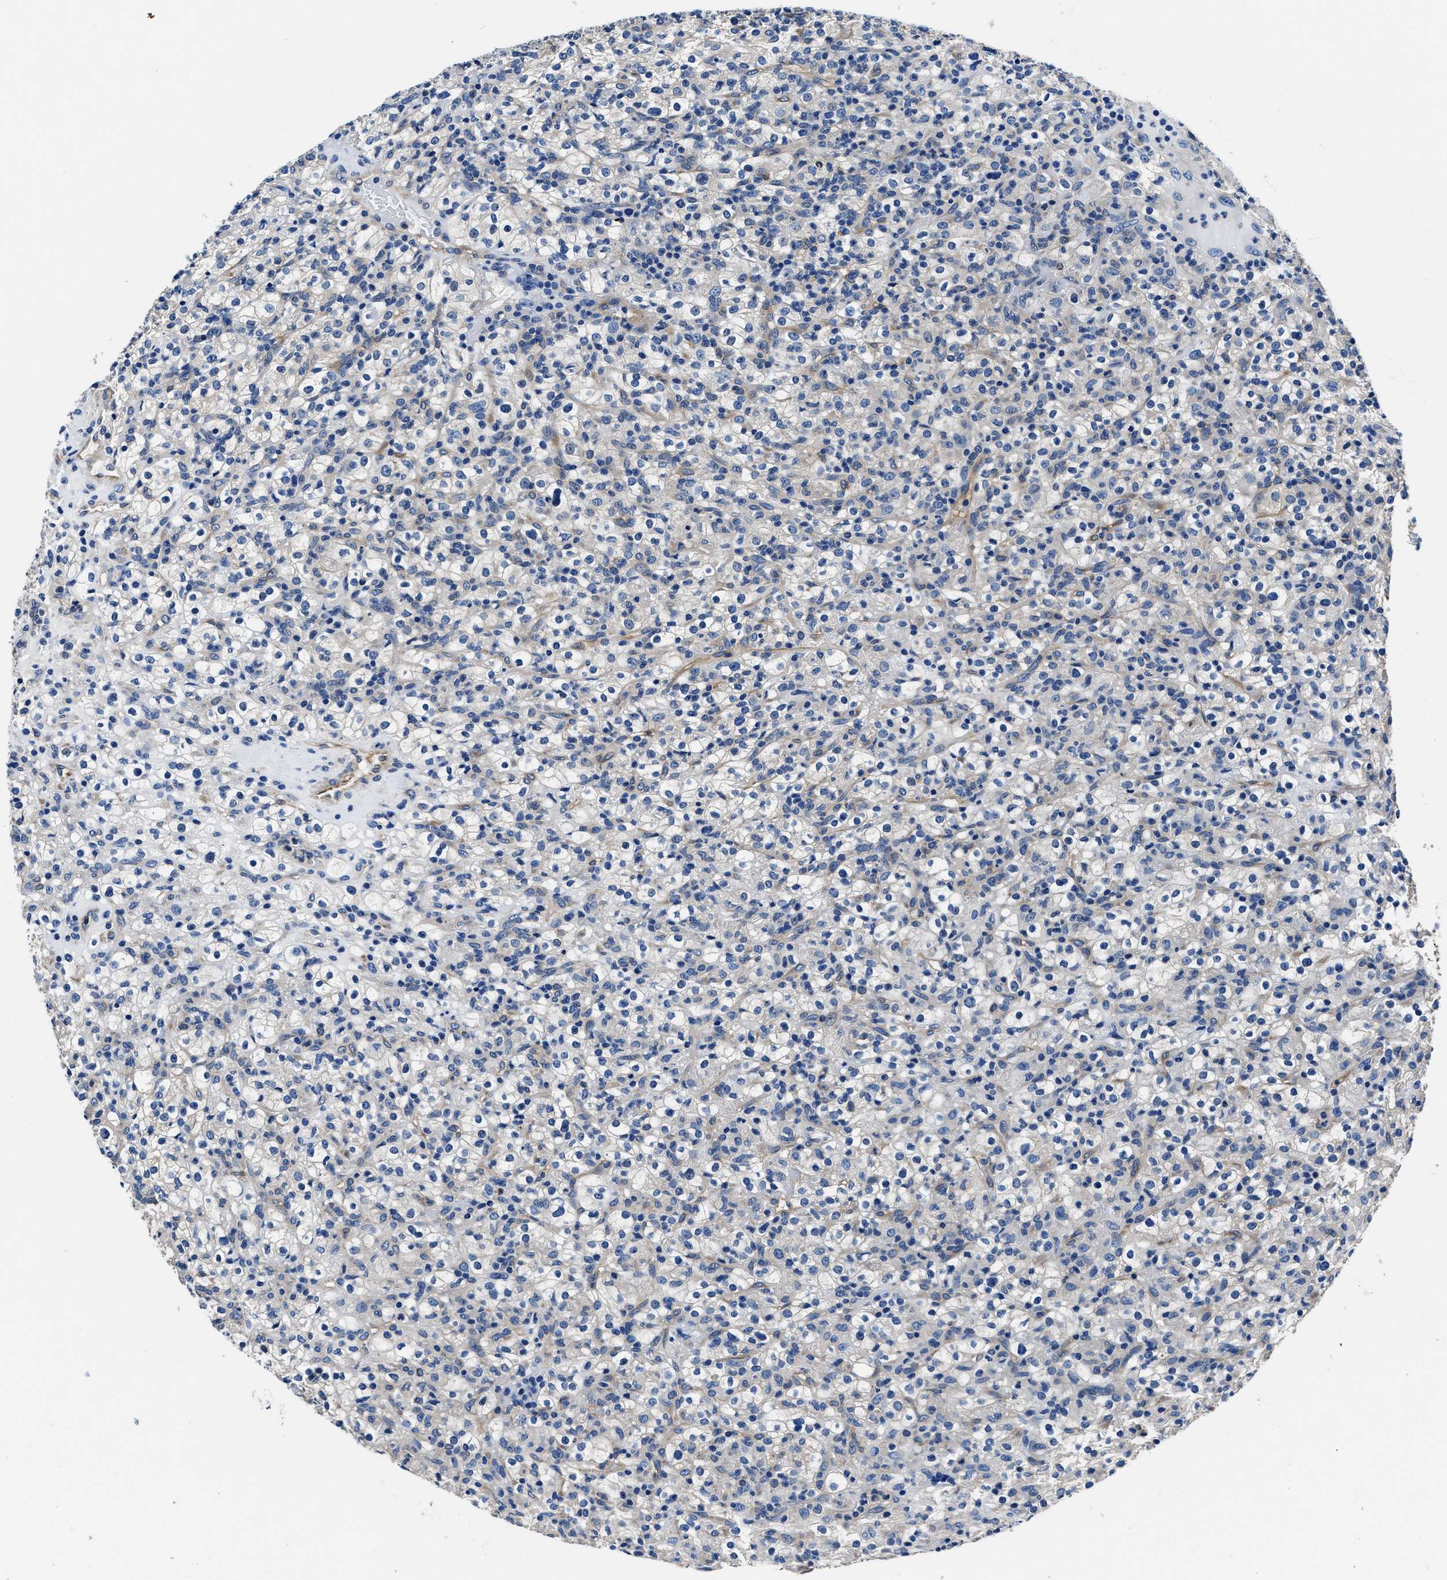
{"staining": {"intensity": "weak", "quantity": "<25%", "location": "cytoplasmic/membranous"}, "tissue": "renal cancer", "cell_type": "Tumor cells", "image_type": "cancer", "snomed": [{"axis": "morphology", "description": "Normal tissue, NOS"}, {"axis": "morphology", "description": "Adenocarcinoma, NOS"}, {"axis": "topography", "description": "Kidney"}], "caption": "Renal cancer (adenocarcinoma) was stained to show a protein in brown. There is no significant staining in tumor cells.", "gene": "NEU1", "patient": {"sex": "female", "age": 72}}